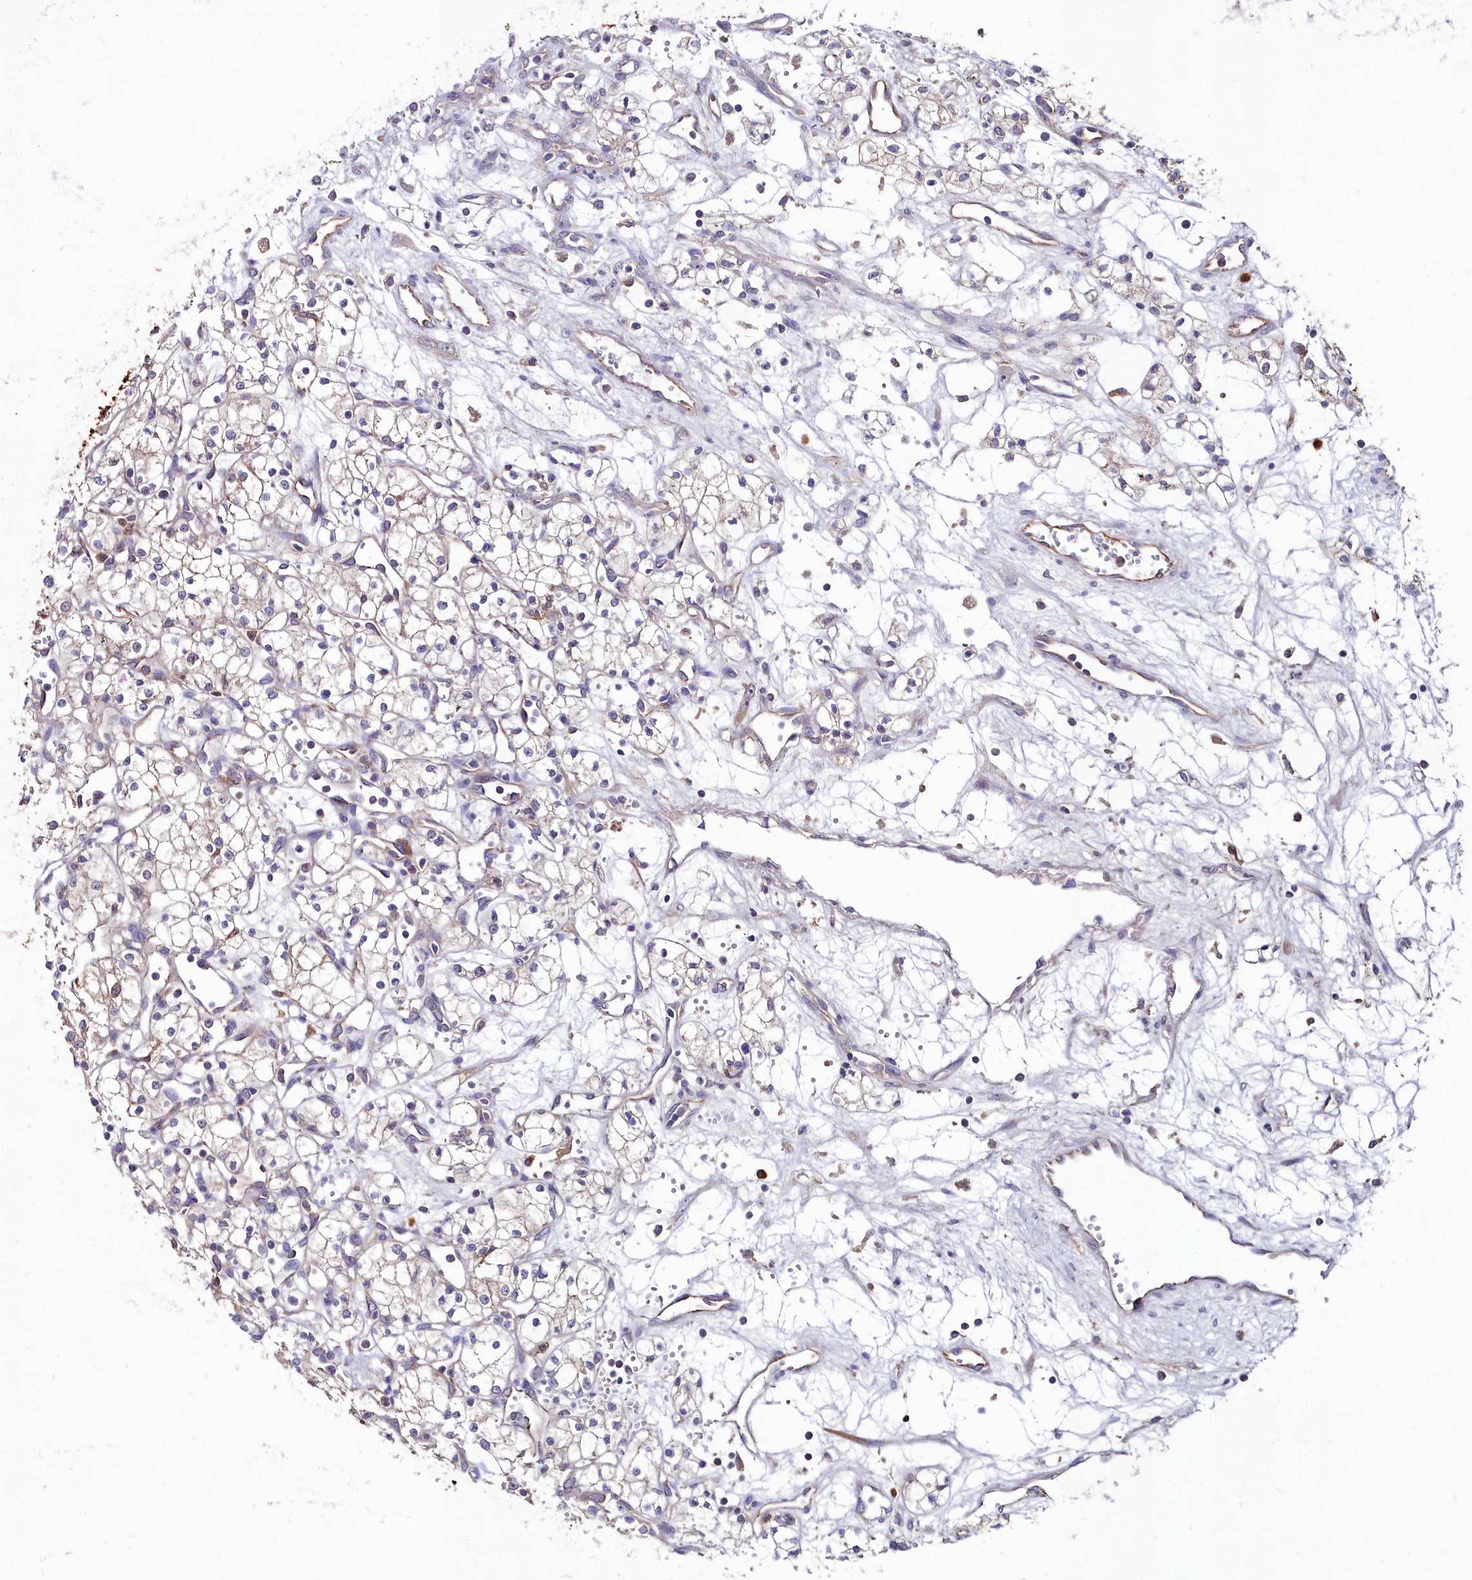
{"staining": {"intensity": "negative", "quantity": "none", "location": "none"}, "tissue": "renal cancer", "cell_type": "Tumor cells", "image_type": "cancer", "snomed": [{"axis": "morphology", "description": "Adenocarcinoma, NOS"}, {"axis": "topography", "description": "Kidney"}], "caption": "This is an immunohistochemistry histopathology image of human renal cancer. There is no positivity in tumor cells.", "gene": "AMBRA1", "patient": {"sex": "male", "age": 59}}